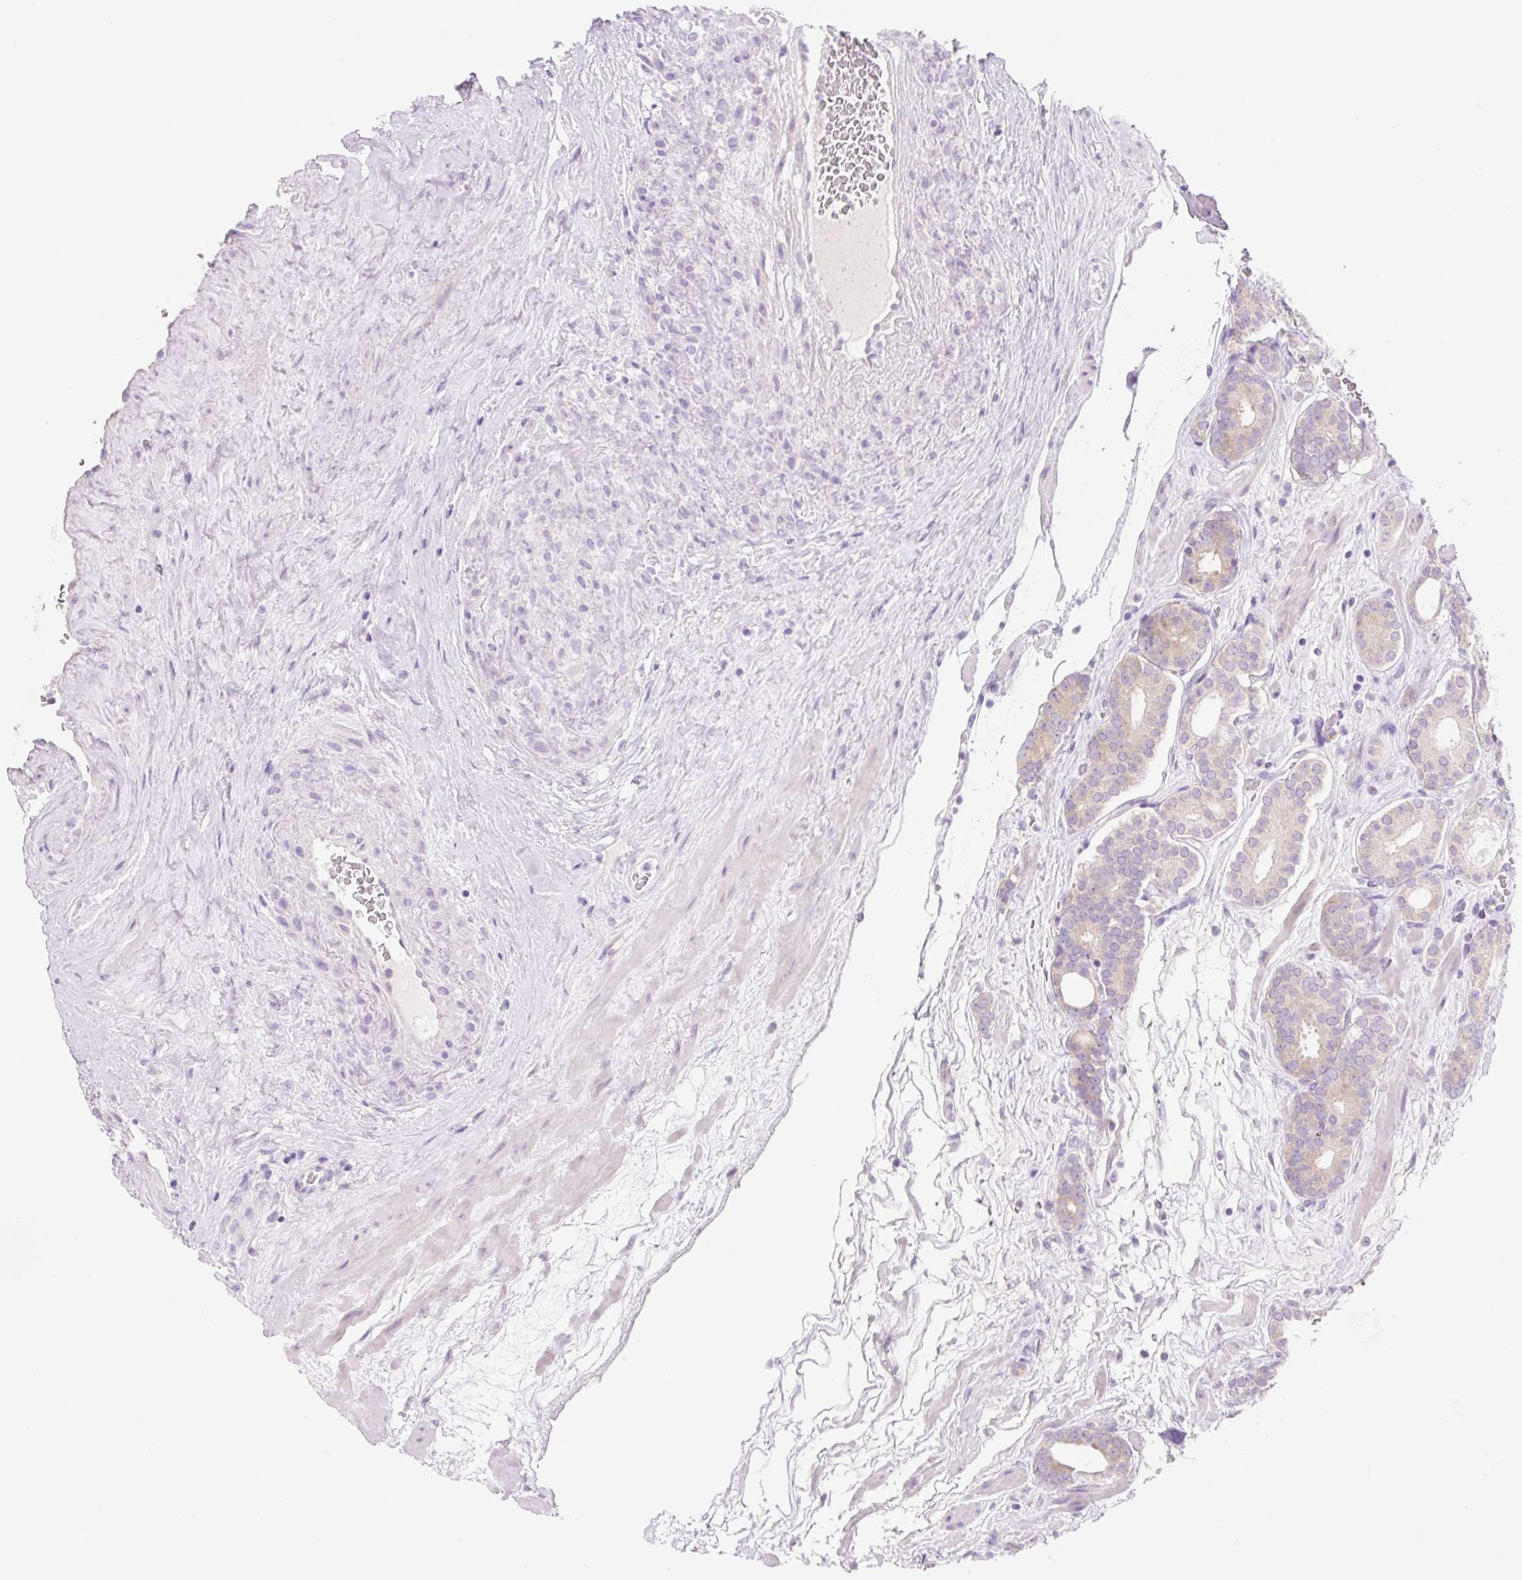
{"staining": {"intensity": "weak", "quantity": "<25%", "location": "cytoplasmic/membranous"}, "tissue": "prostate cancer", "cell_type": "Tumor cells", "image_type": "cancer", "snomed": [{"axis": "morphology", "description": "Adenocarcinoma, High grade"}, {"axis": "topography", "description": "Prostate"}], "caption": "IHC micrograph of neoplastic tissue: human prostate cancer (adenocarcinoma (high-grade)) stained with DAB reveals no significant protein staining in tumor cells.", "gene": "CELF6", "patient": {"sex": "male", "age": 66}}